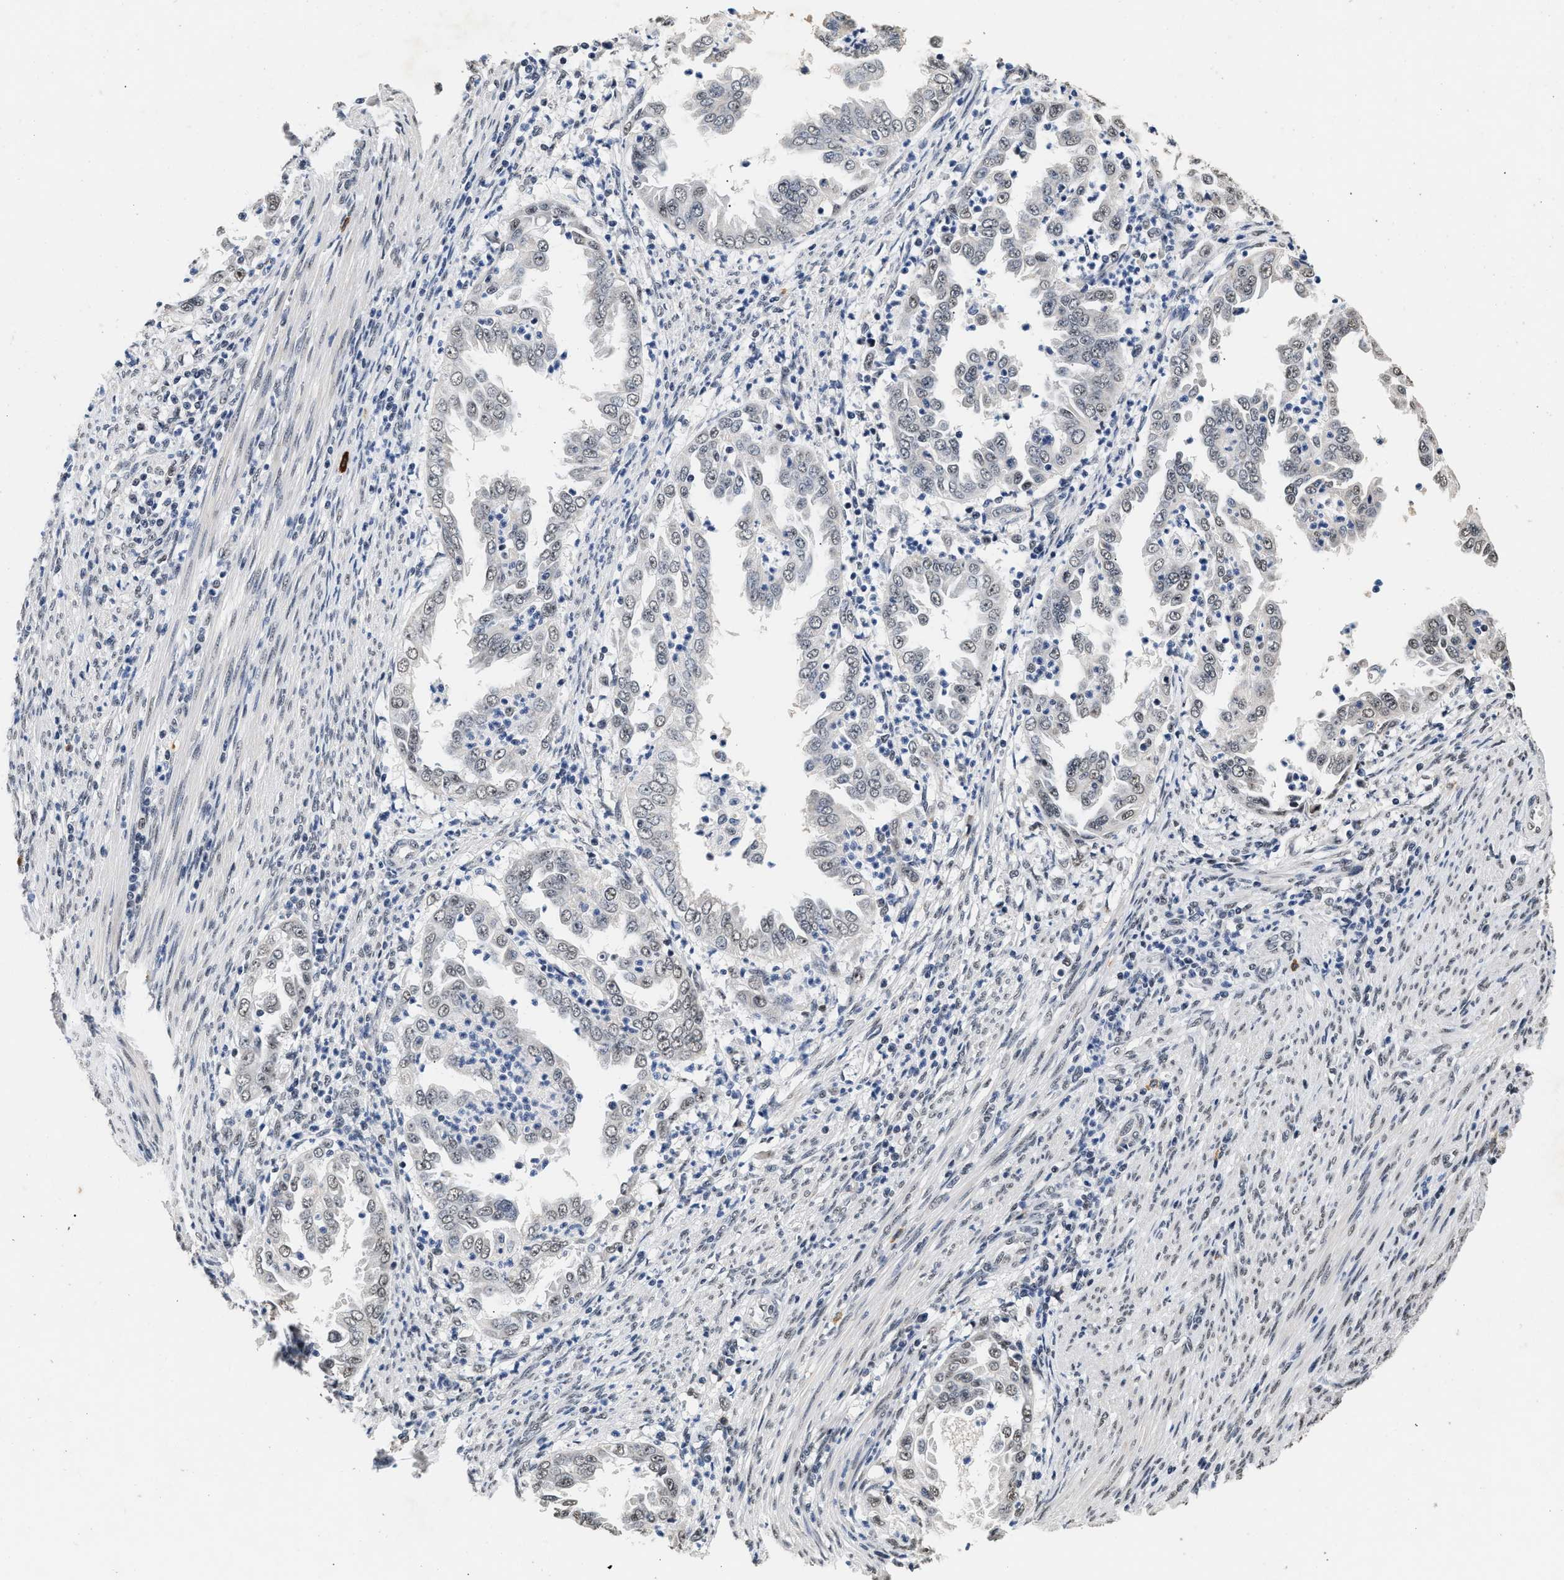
{"staining": {"intensity": "negative", "quantity": "none", "location": "none"}, "tissue": "endometrial cancer", "cell_type": "Tumor cells", "image_type": "cancer", "snomed": [{"axis": "morphology", "description": "Adenocarcinoma, NOS"}, {"axis": "topography", "description": "Endometrium"}], "caption": "IHC of human endometrial cancer (adenocarcinoma) exhibits no staining in tumor cells. (Stains: DAB immunohistochemistry (IHC) with hematoxylin counter stain, Microscopy: brightfield microscopy at high magnification).", "gene": "THOC1", "patient": {"sex": "female", "age": 85}}